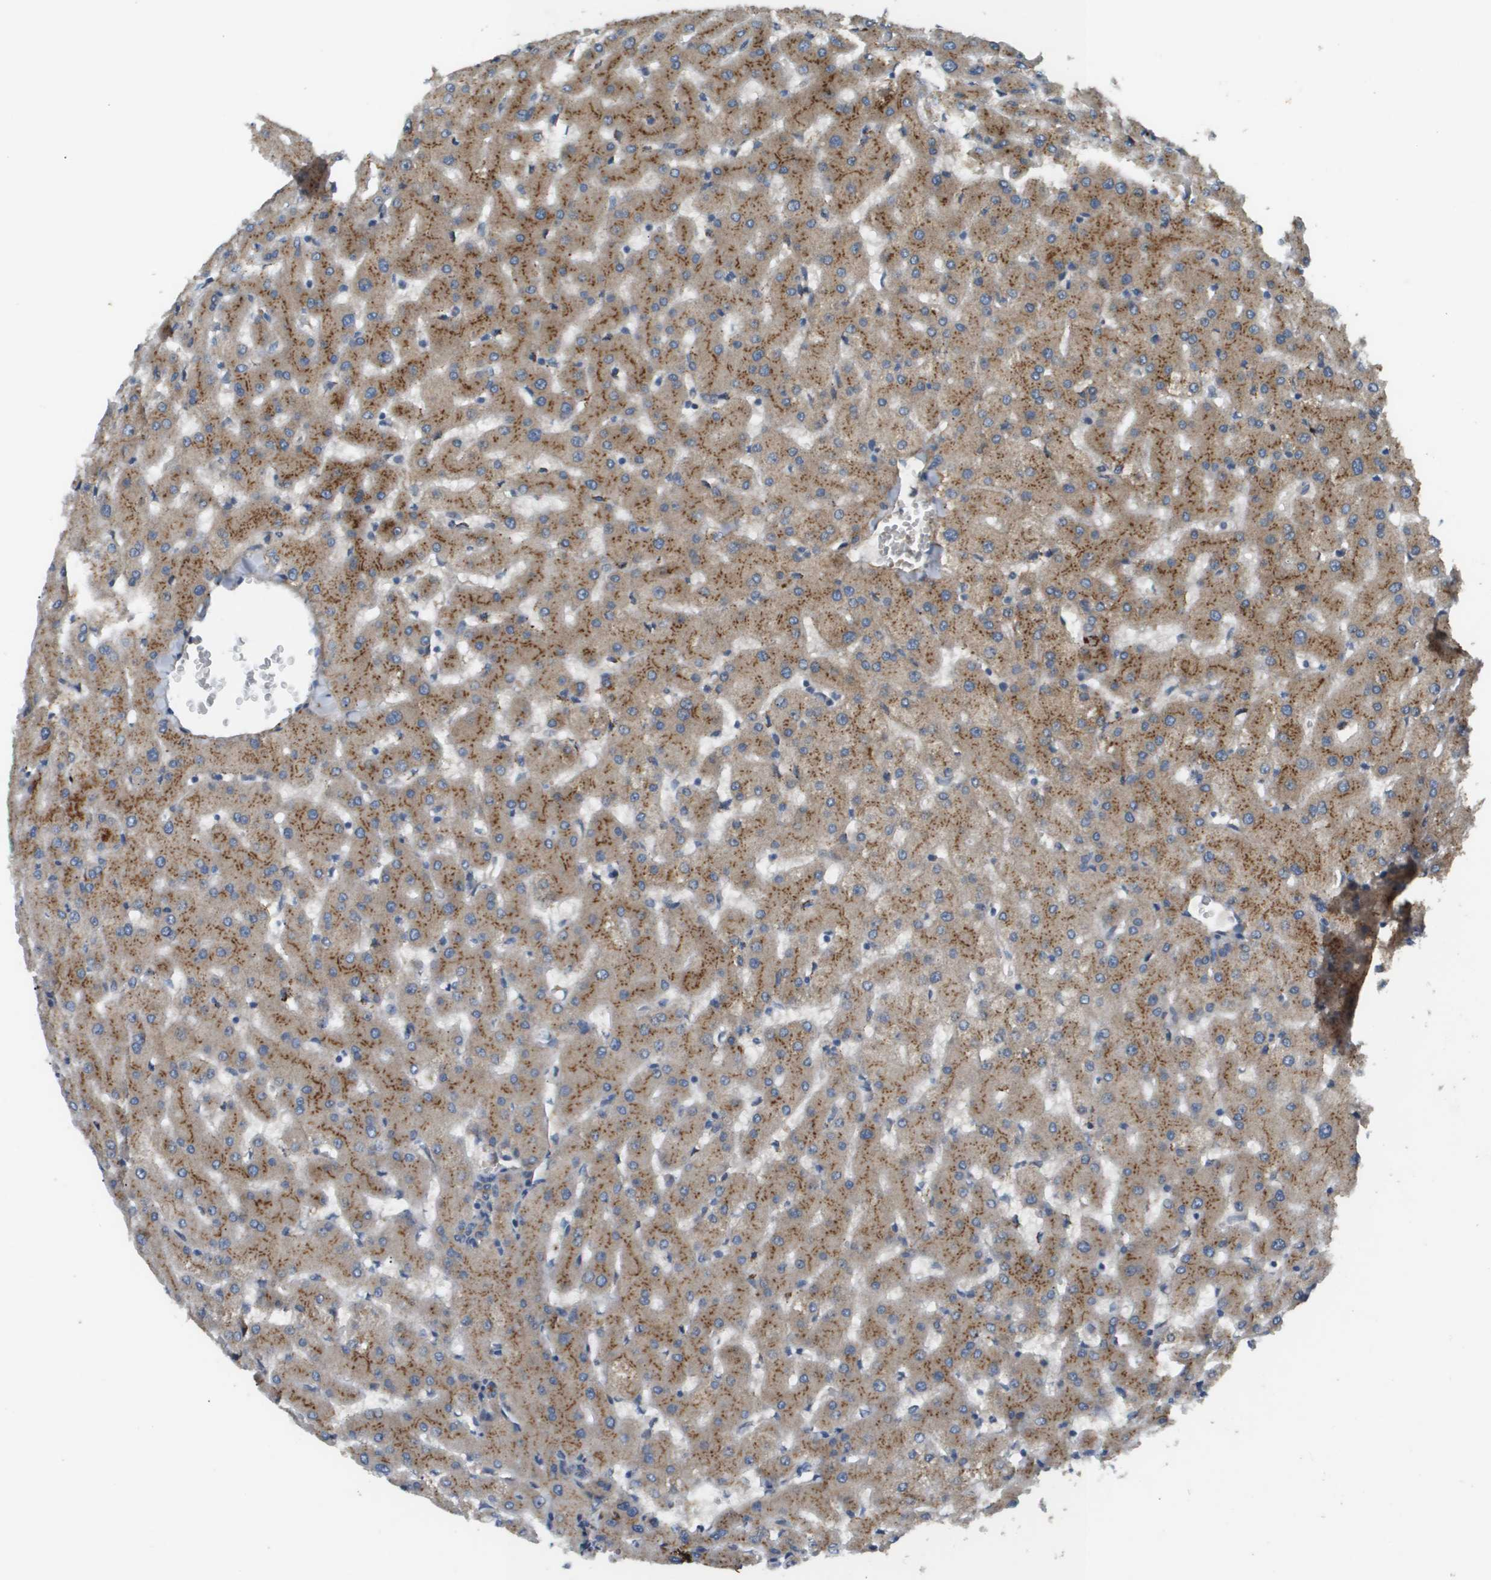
{"staining": {"intensity": "weak", "quantity": "25%-75%", "location": "cytoplasmic/membranous"}, "tissue": "liver", "cell_type": "Cholangiocytes", "image_type": "normal", "snomed": [{"axis": "morphology", "description": "Normal tissue, NOS"}, {"axis": "topography", "description": "Liver"}], "caption": "Immunohistochemistry of benign liver shows low levels of weak cytoplasmic/membranous staining in approximately 25%-75% of cholangiocytes.", "gene": "VTN", "patient": {"sex": "female", "age": 63}}